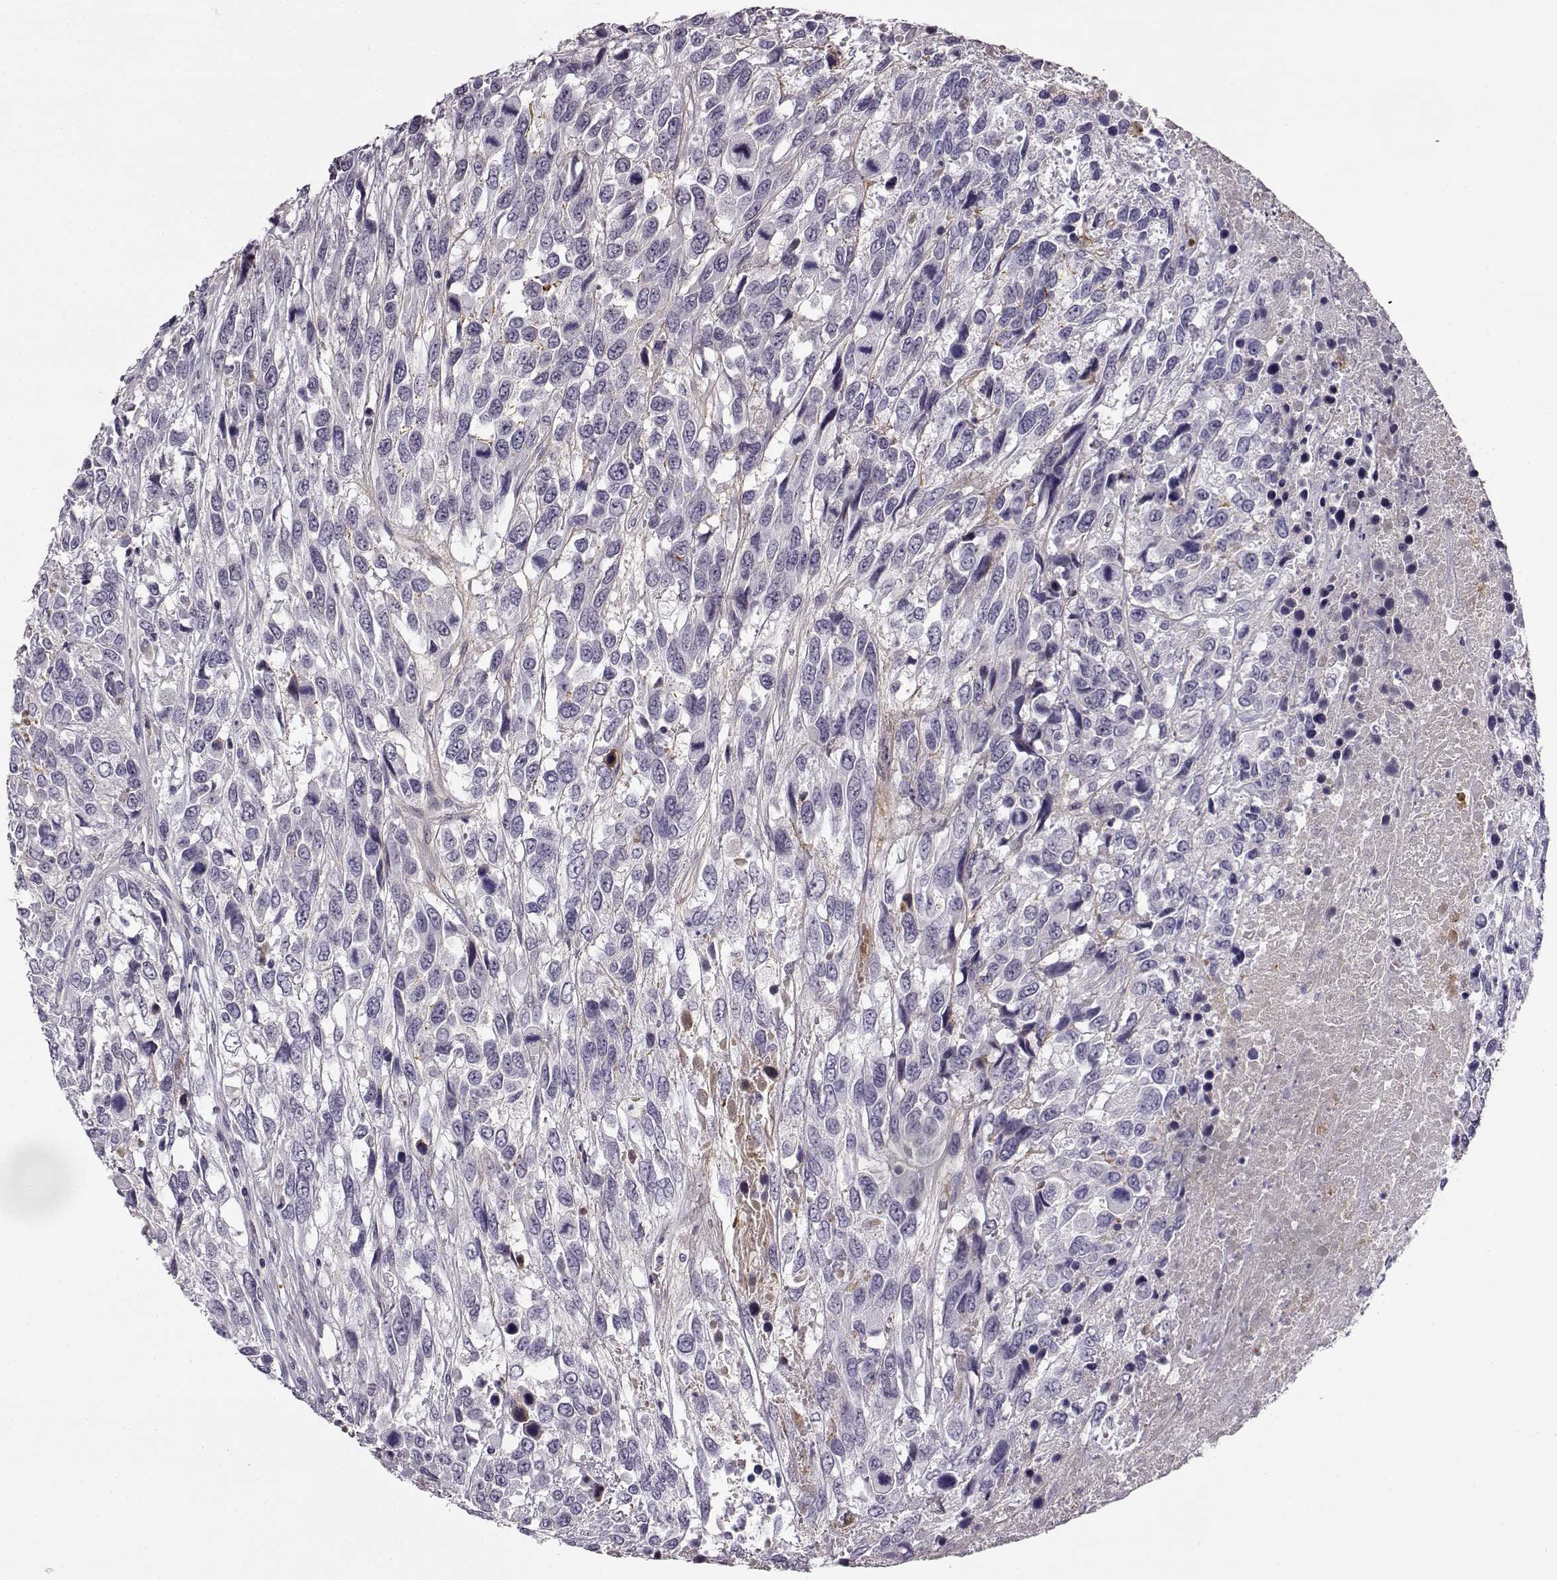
{"staining": {"intensity": "negative", "quantity": "none", "location": "none"}, "tissue": "urothelial cancer", "cell_type": "Tumor cells", "image_type": "cancer", "snomed": [{"axis": "morphology", "description": "Urothelial carcinoma, High grade"}, {"axis": "topography", "description": "Urinary bladder"}], "caption": "A micrograph of human urothelial carcinoma (high-grade) is negative for staining in tumor cells.", "gene": "TRIM69", "patient": {"sex": "female", "age": 70}}